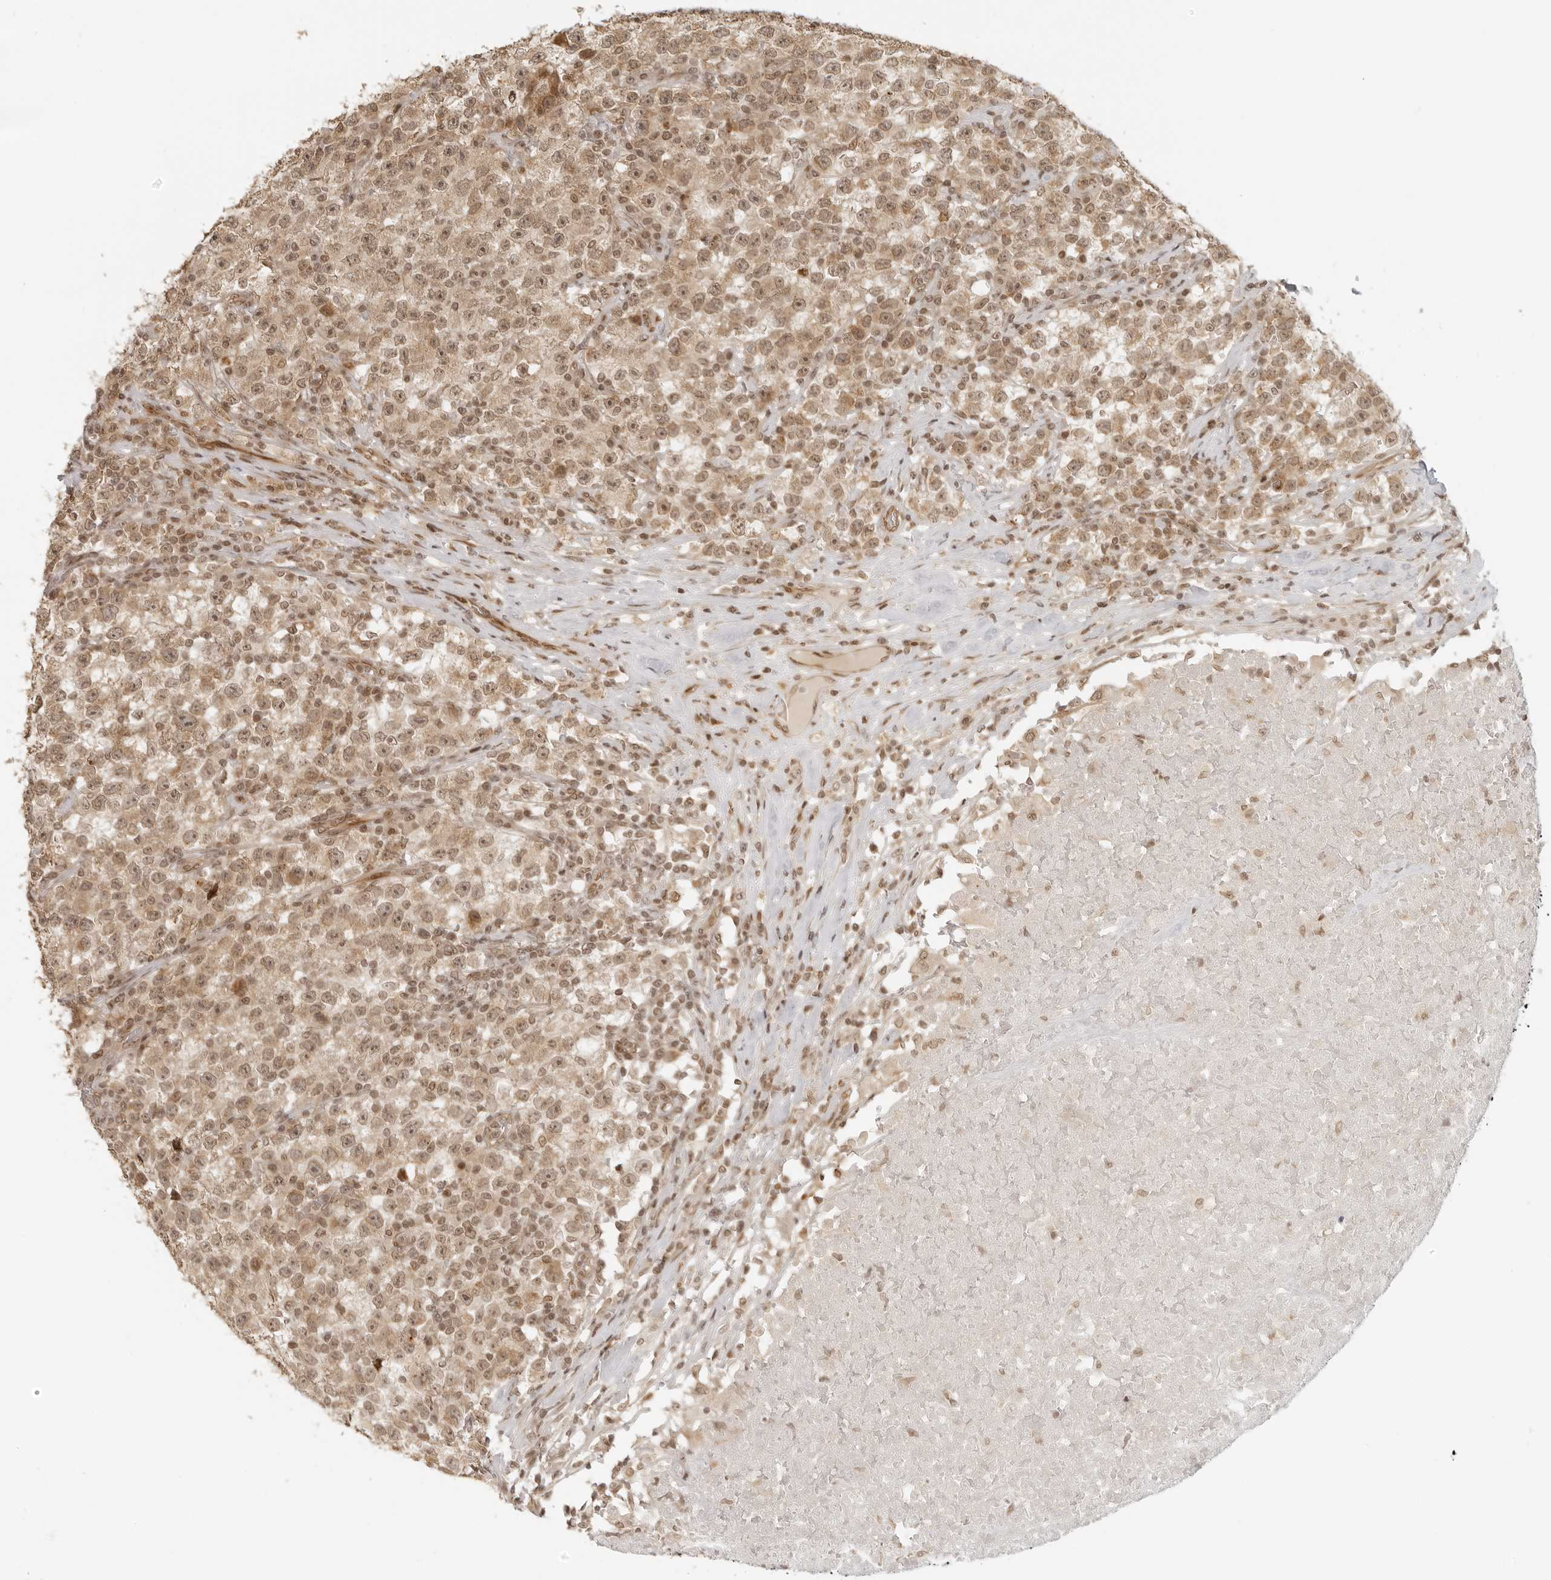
{"staining": {"intensity": "moderate", "quantity": ">75%", "location": "cytoplasmic/membranous,nuclear"}, "tissue": "testis cancer", "cell_type": "Tumor cells", "image_type": "cancer", "snomed": [{"axis": "morphology", "description": "Seminoma, NOS"}, {"axis": "topography", "description": "Testis"}], "caption": "Protein staining of testis cancer (seminoma) tissue reveals moderate cytoplasmic/membranous and nuclear positivity in approximately >75% of tumor cells. The staining was performed using DAB to visualize the protein expression in brown, while the nuclei were stained in blue with hematoxylin (Magnification: 20x).", "gene": "ZNF407", "patient": {"sex": "male", "age": 22}}